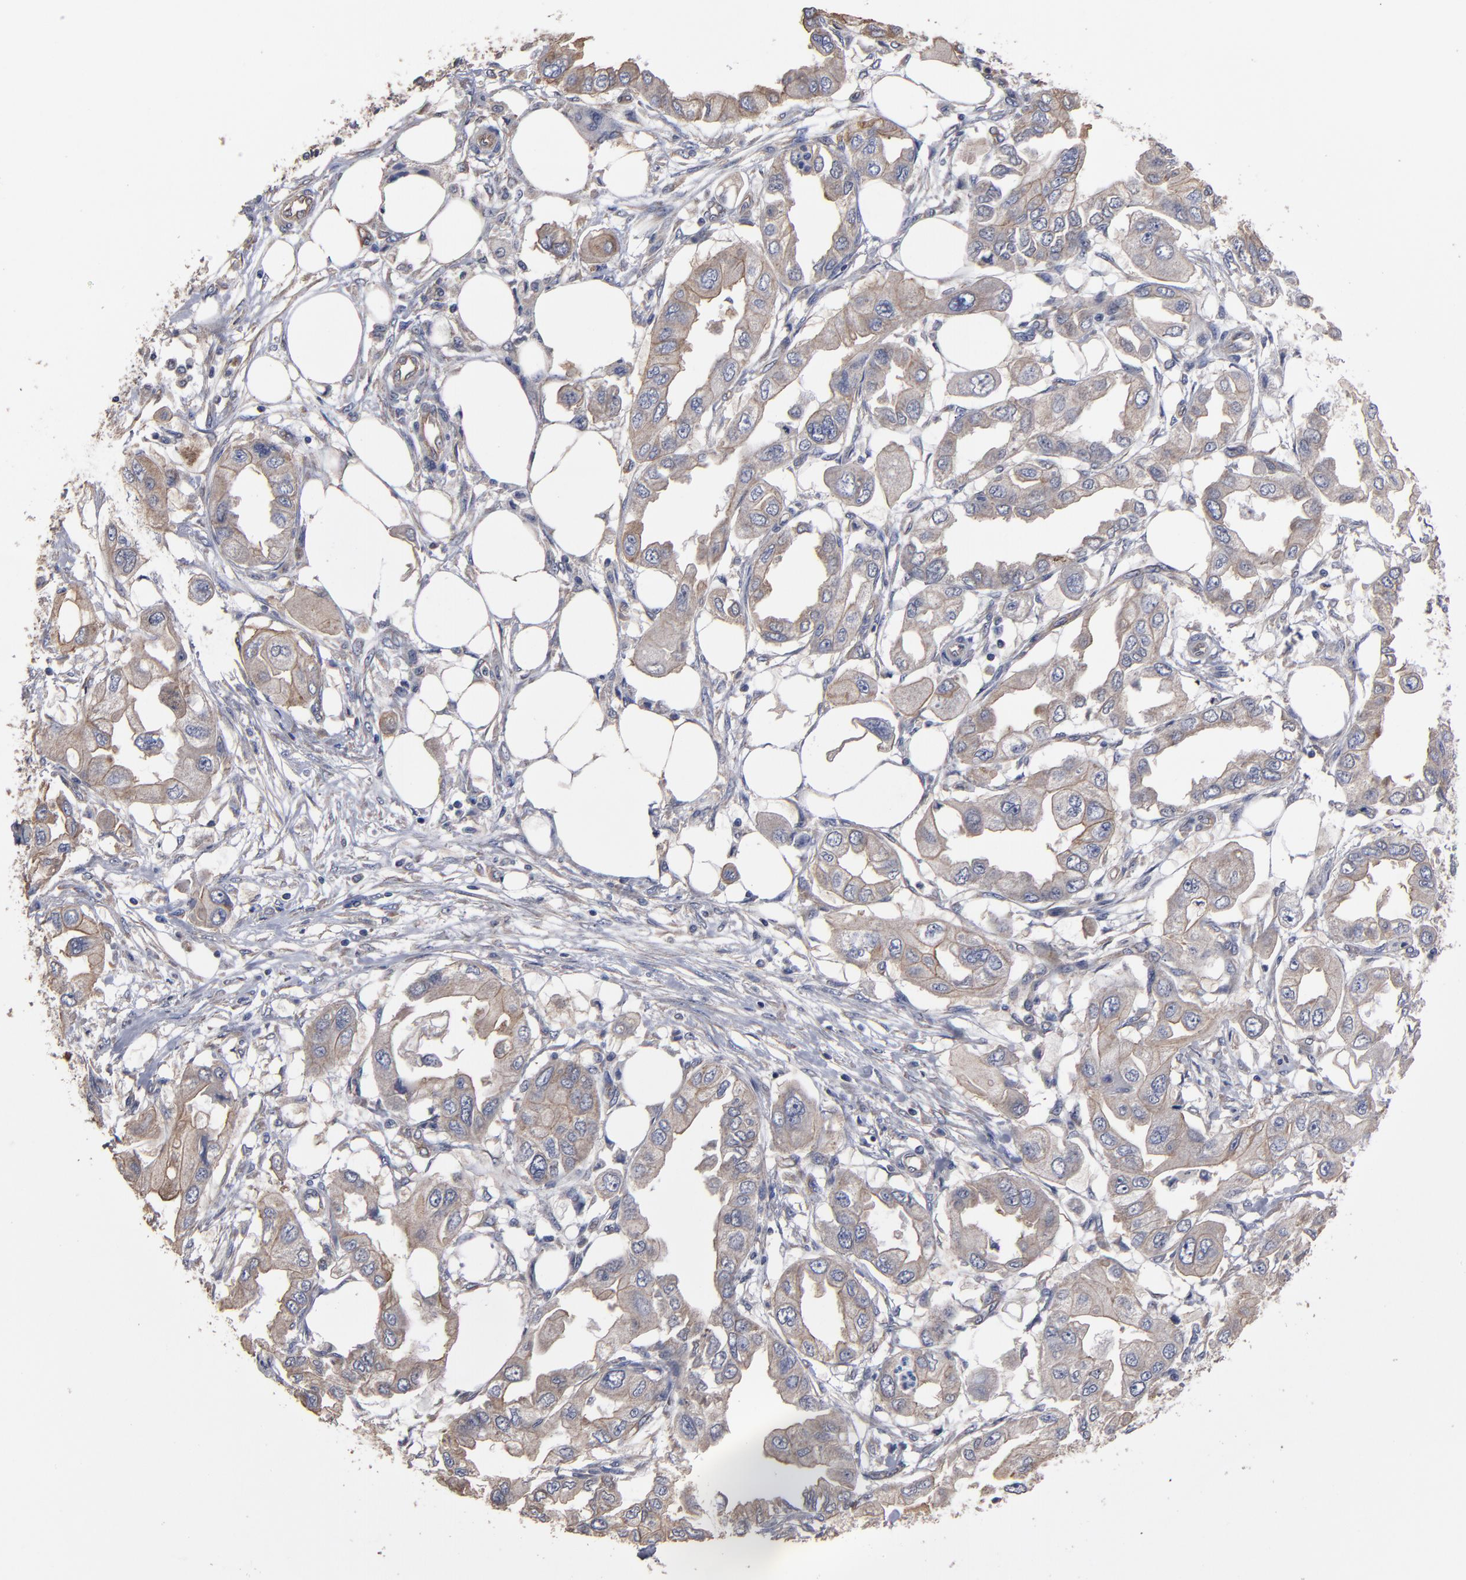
{"staining": {"intensity": "weak", "quantity": ">75%", "location": "cytoplasmic/membranous"}, "tissue": "endometrial cancer", "cell_type": "Tumor cells", "image_type": "cancer", "snomed": [{"axis": "morphology", "description": "Adenocarcinoma, NOS"}, {"axis": "topography", "description": "Endometrium"}], "caption": "This histopathology image reveals immunohistochemistry staining of endometrial adenocarcinoma, with low weak cytoplasmic/membranous positivity in approximately >75% of tumor cells.", "gene": "DMD", "patient": {"sex": "female", "age": 67}}